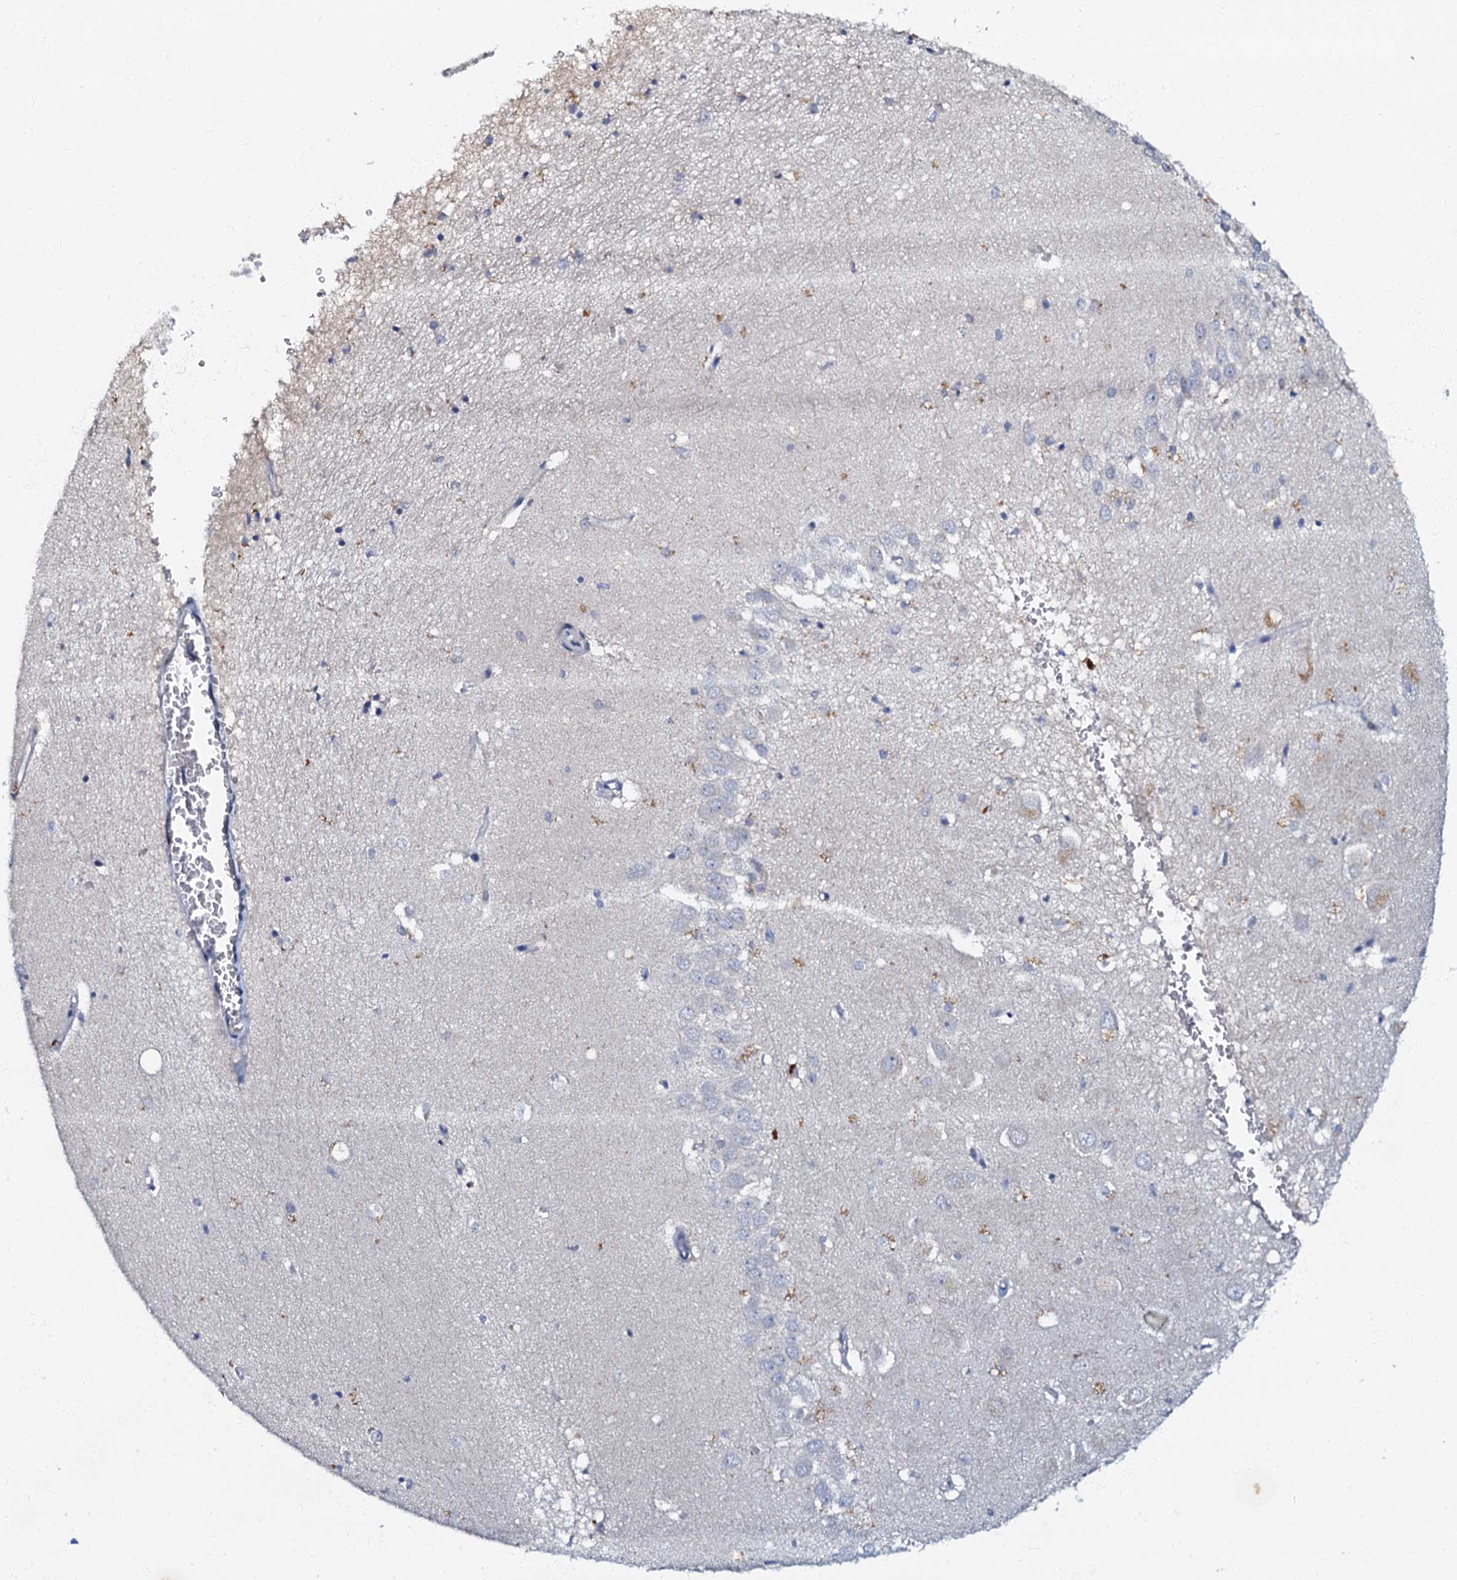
{"staining": {"intensity": "negative", "quantity": "none", "location": "none"}, "tissue": "hippocampus", "cell_type": "Glial cells", "image_type": "normal", "snomed": [{"axis": "morphology", "description": "Normal tissue, NOS"}, {"axis": "topography", "description": "Hippocampus"}], "caption": "Immunohistochemistry (IHC) of normal hippocampus exhibits no positivity in glial cells.", "gene": "OLAH", "patient": {"sex": "female", "age": 64}}